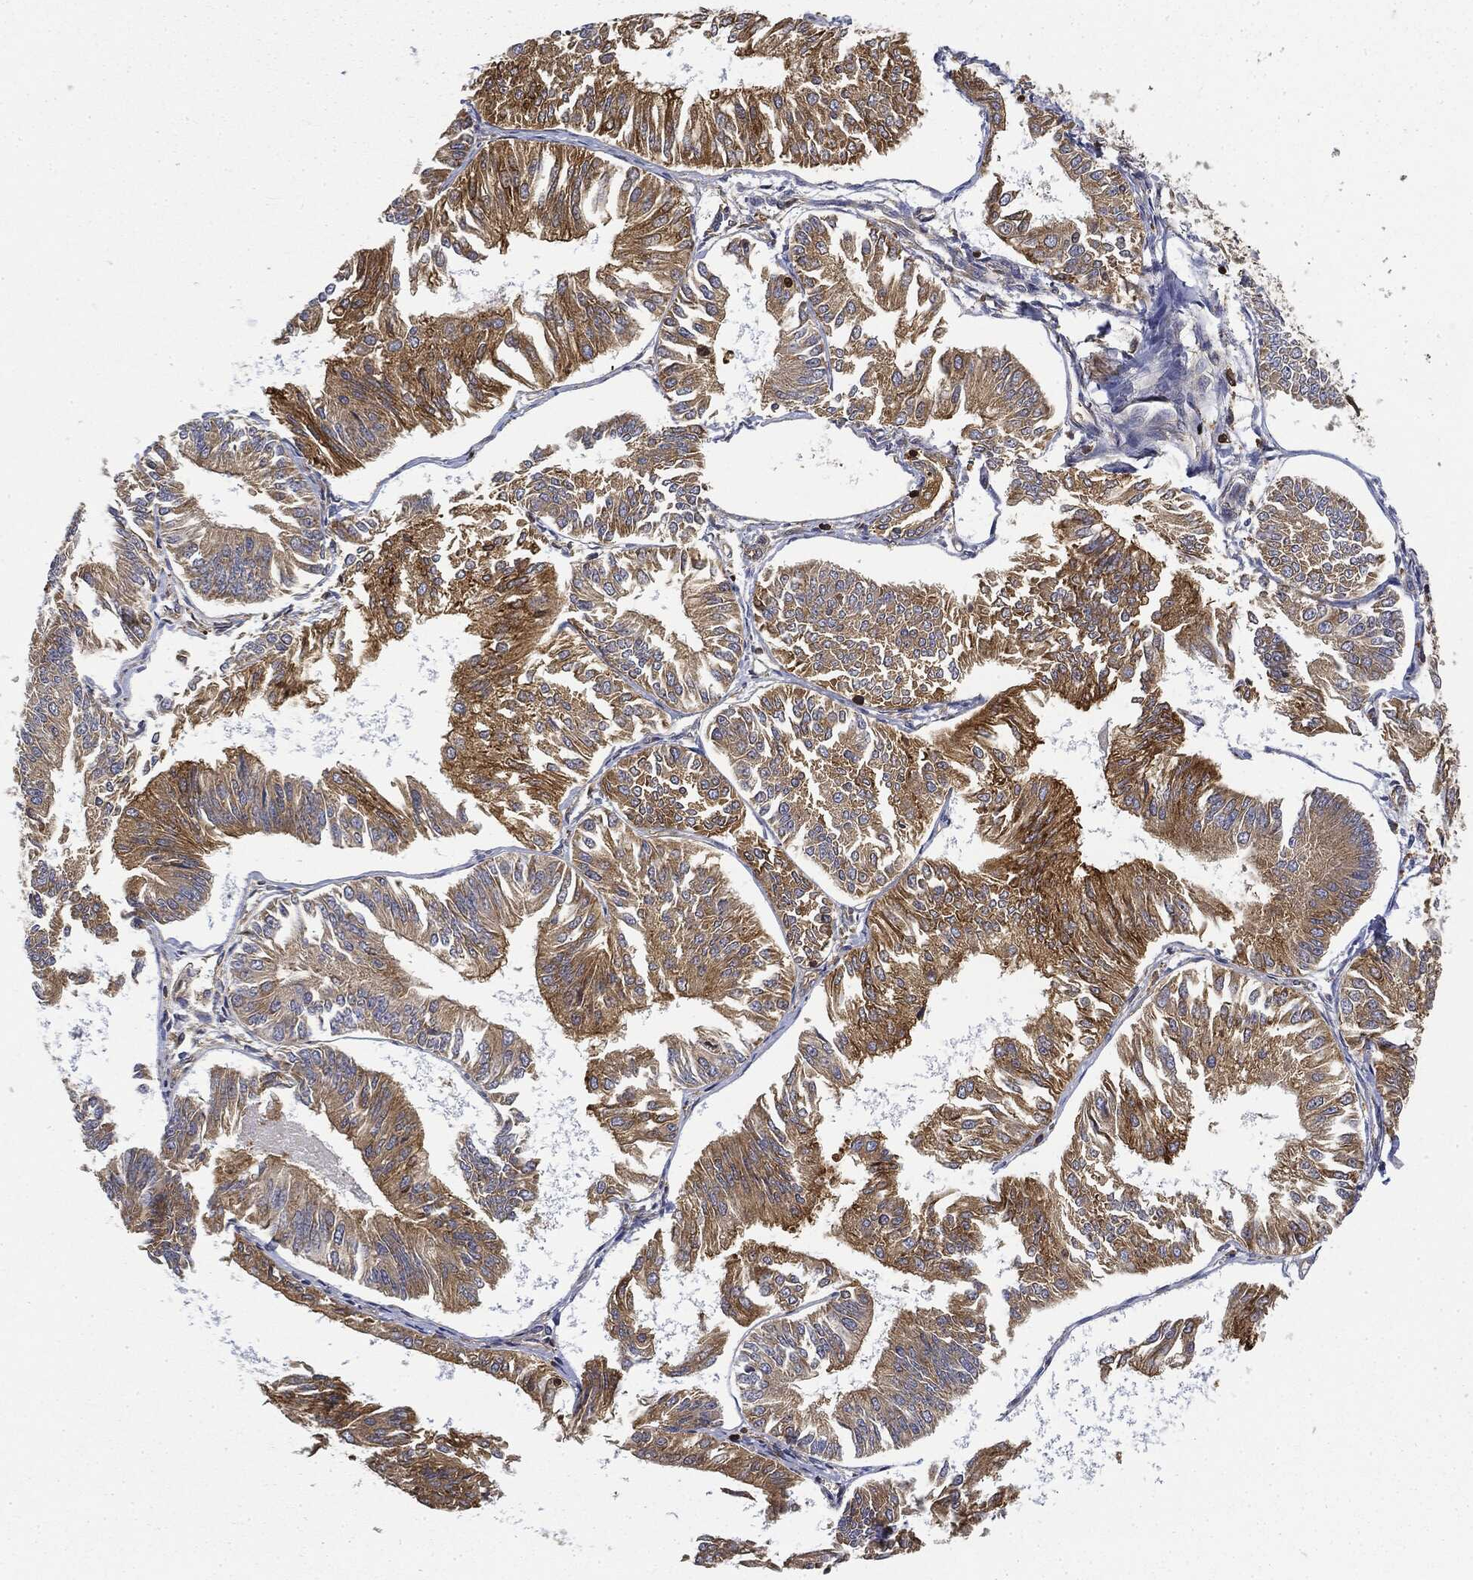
{"staining": {"intensity": "moderate", "quantity": "25%-75%", "location": "cytoplasmic/membranous"}, "tissue": "endometrial cancer", "cell_type": "Tumor cells", "image_type": "cancer", "snomed": [{"axis": "morphology", "description": "Adenocarcinoma, NOS"}, {"axis": "topography", "description": "Endometrium"}], "caption": "IHC (DAB (3,3'-diaminobenzidine)) staining of human endometrial cancer (adenocarcinoma) demonstrates moderate cytoplasmic/membranous protein expression in about 25%-75% of tumor cells. (DAB (3,3'-diaminobenzidine) = brown stain, brightfield microscopy at high magnification).", "gene": "WDR1", "patient": {"sex": "female", "age": 58}}